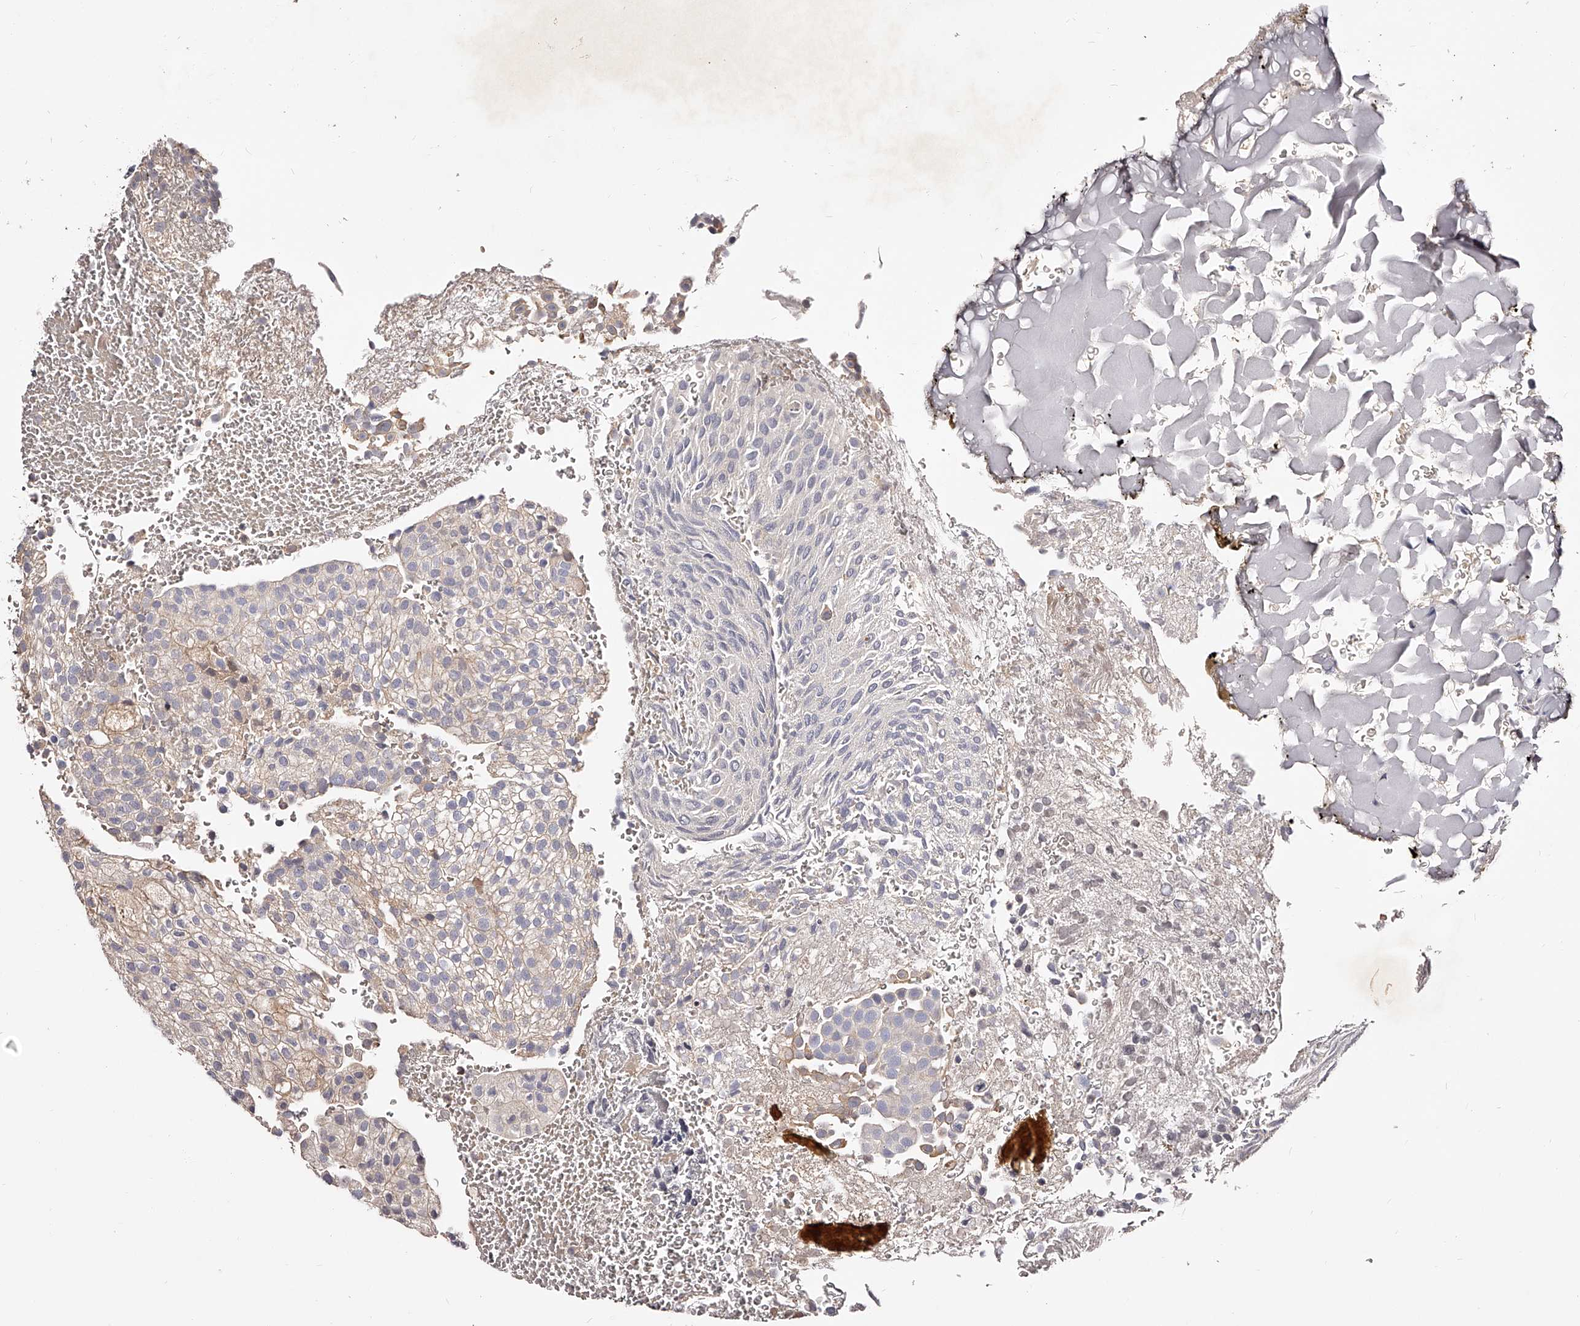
{"staining": {"intensity": "negative", "quantity": "none", "location": "none"}, "tissue": "urothelial cancer", "cell_type": "Tumor cells", "image_type": "cancer", "snomed": [{"axis": "morphology", "description": "Urothelial carcinoma, Low grade"}, {"axis": "topography", "description": "Urinary bladder"}], "caption": "An image of human urothelial carcinoma (low-grade) is negative for staining in tumor cells. Nuclei are stained in blue.", "gene": "PHACTR1", "patient": {"sex": "male", "age": 78}}